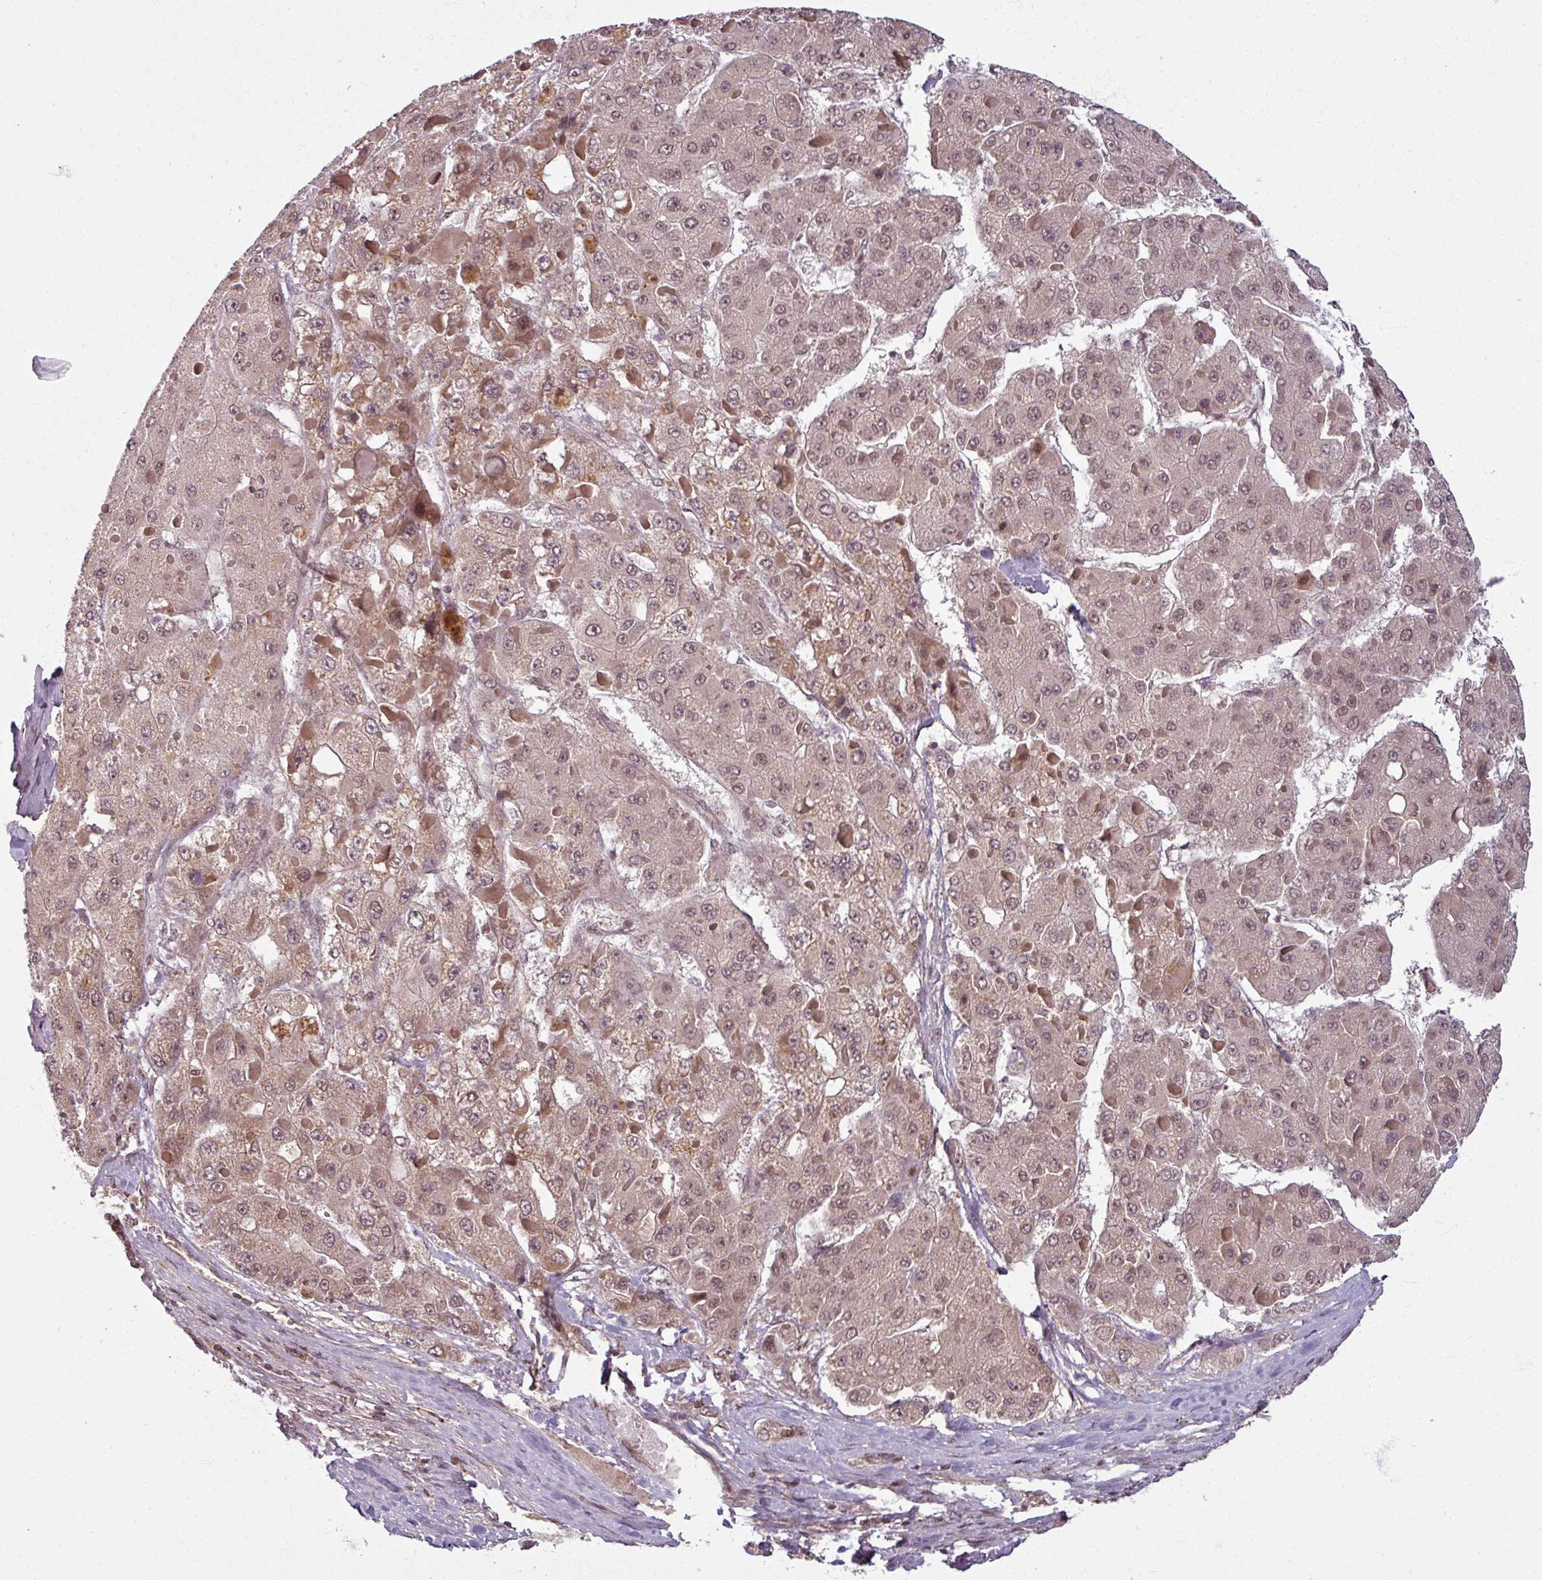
{"staining": {"intensity": "weak", "quantity": ">75%", "location": "cytoplasmic/membranous,nuclear"}, "tissue": "liver cancer", "cell_type": "Tumor cells", "image_type": "cancer", "snomed": [{"axis": "morphology", "description": "Carcinoma, Hepatocellular, NOS"}, {"axis": "topography", "description": "Liver"}], "caption": "IHC (DAB (3,3'-diaminobenzidine)) staining of human hepatocellular carcinoma (liver) shows weak cytoplasmic/membranous and nuclear protein staining in about >75% of tumor cells.", "gene": "SWI5", "patient": {"sex": "female", "age": 73}}